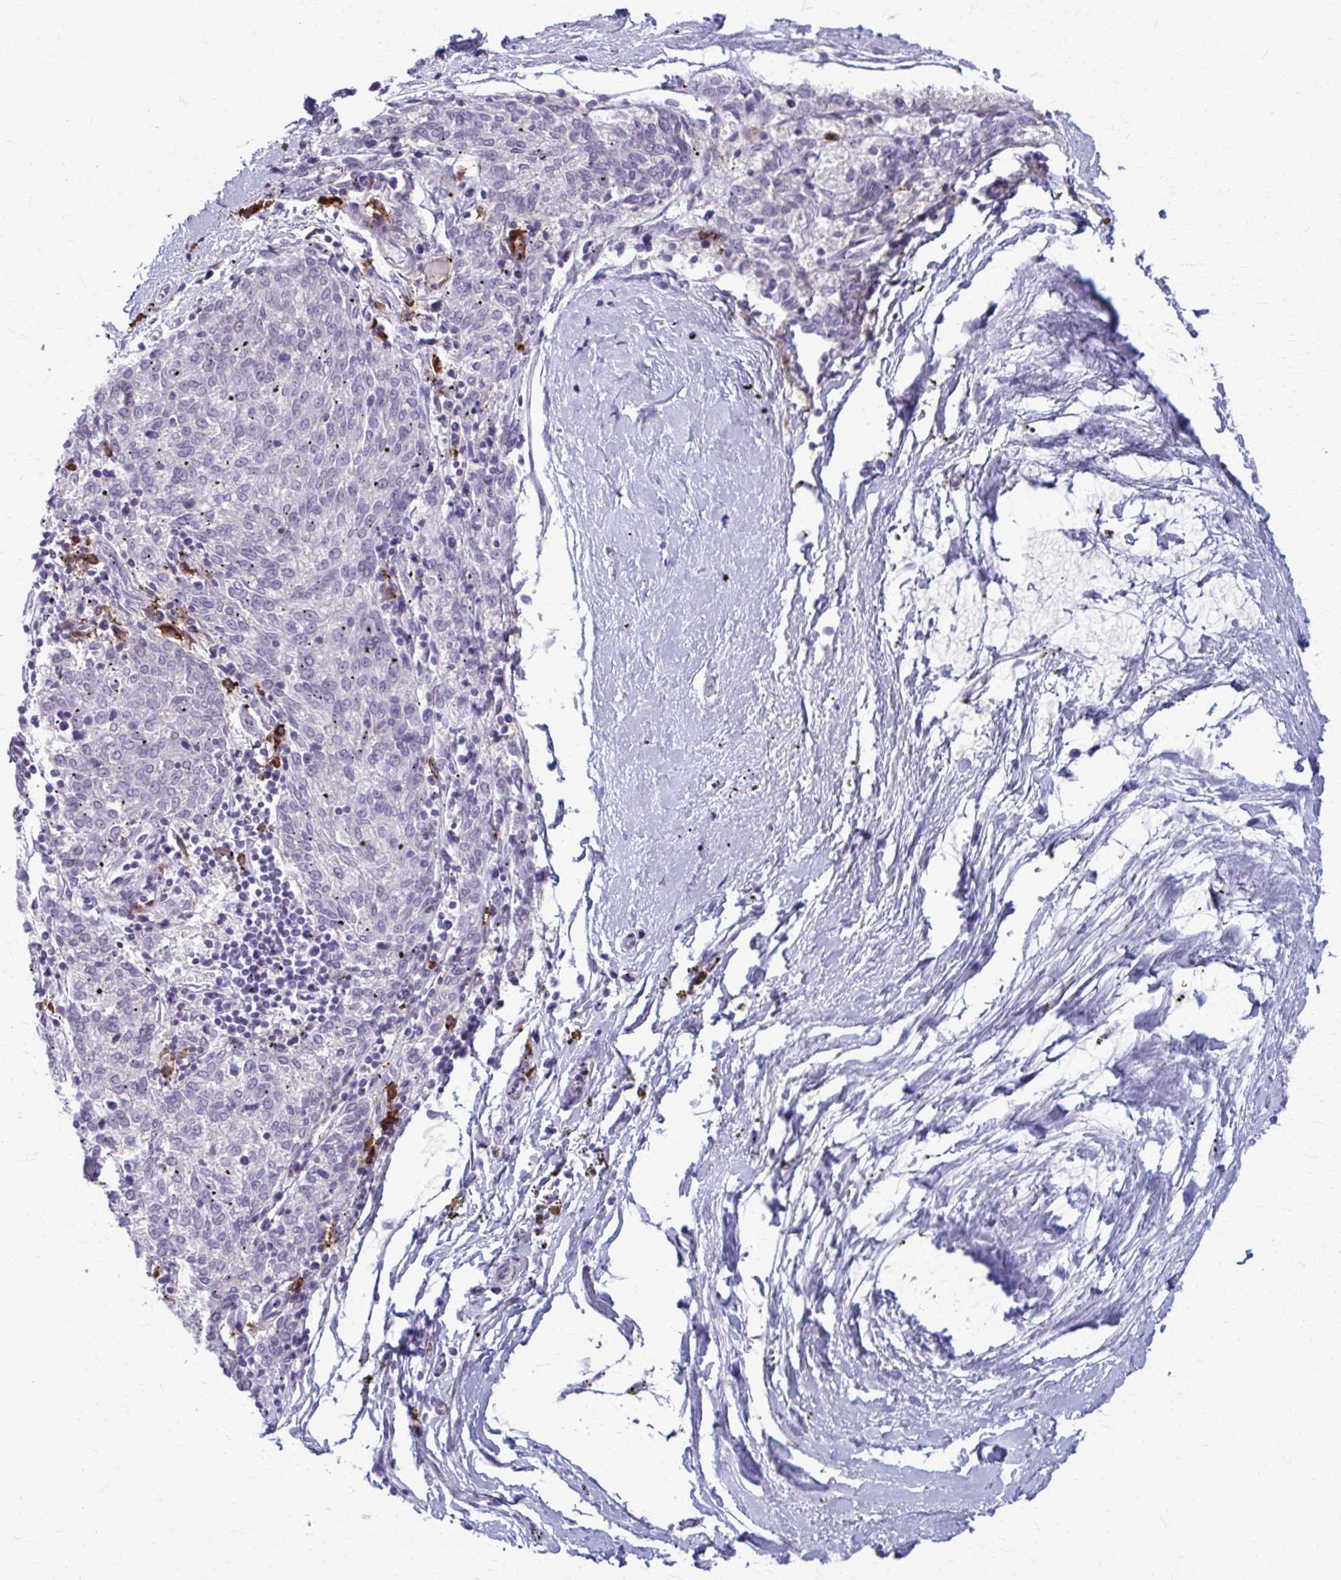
{"staining": {"intensity": "negative", "quantity": "none", "location": "none"}, "tissue": "melanoma", "cell_type": "Tumor cells", "image_type": "cancer", "snomed": [{"axis": "morphology", "description": "Malignant melanoma, NOS"}, {"axis": "topography", "description": "Skin"}], "caption": "Protein analysis of melanoma shows no significant positivity in tumor cells.", "gene": "CD38", "patient": {"sex": "female", "age": 72}}